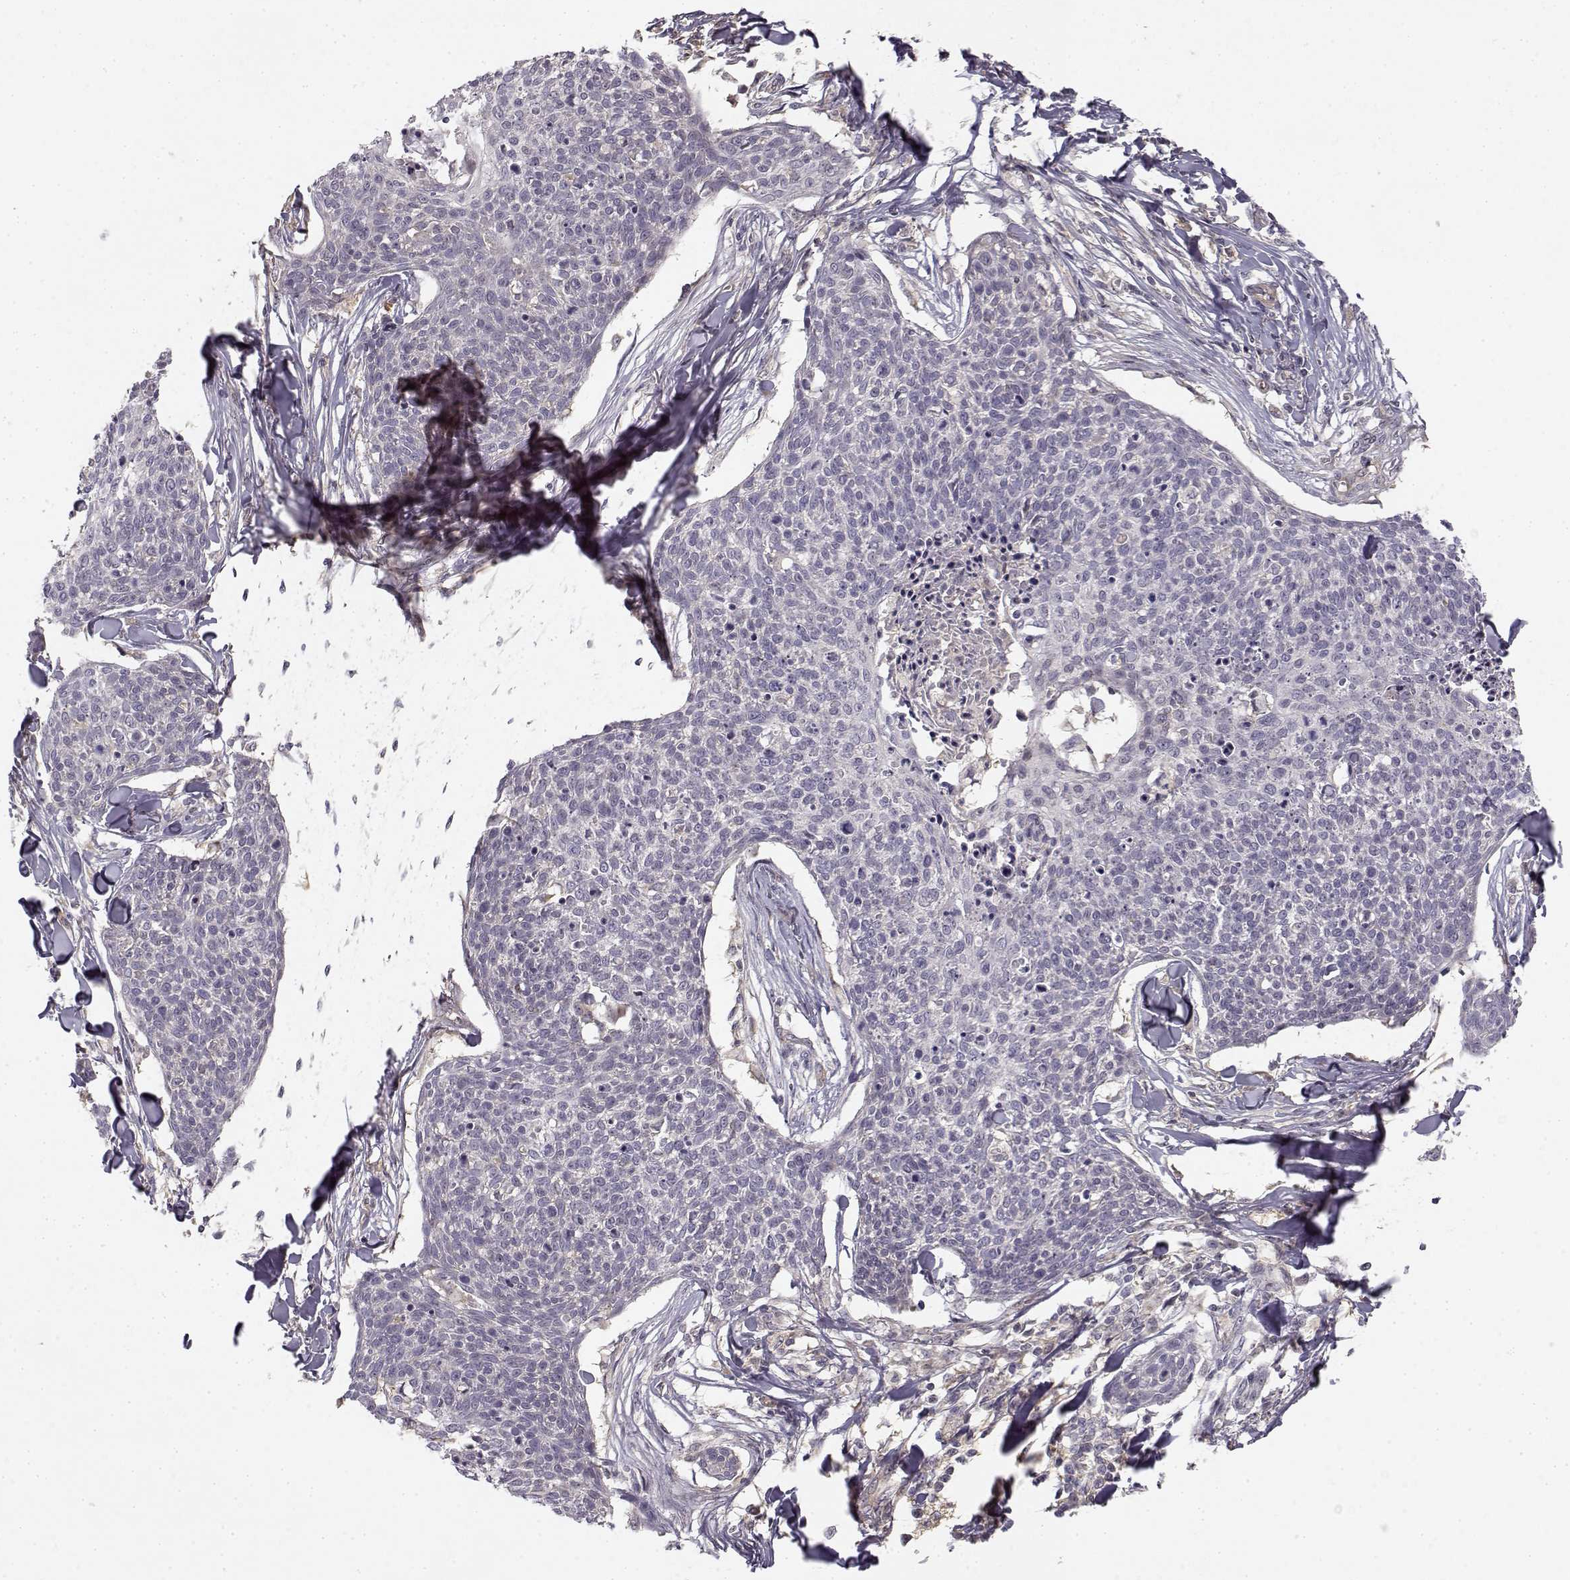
{"staining": {"intensity": "negative", "quantity": "none", "location": "none"}, "tissue": "skin cancer", "cell_type": "Tumor cells", "image_type": "cancer", "snomed": [{"axis": "morphology", "description": "Squamous cell carcinoma, NOS"}, {"axis": "topography", "description": "Skin"}, {"axis": "topography", "description": "Vulva"}], "caption": "The image reveals no significant positivity in tumor cells of skin squamous cell carcinoma.", "gene": "MED12L", "patient": {"sex": "female", "age": 75}}